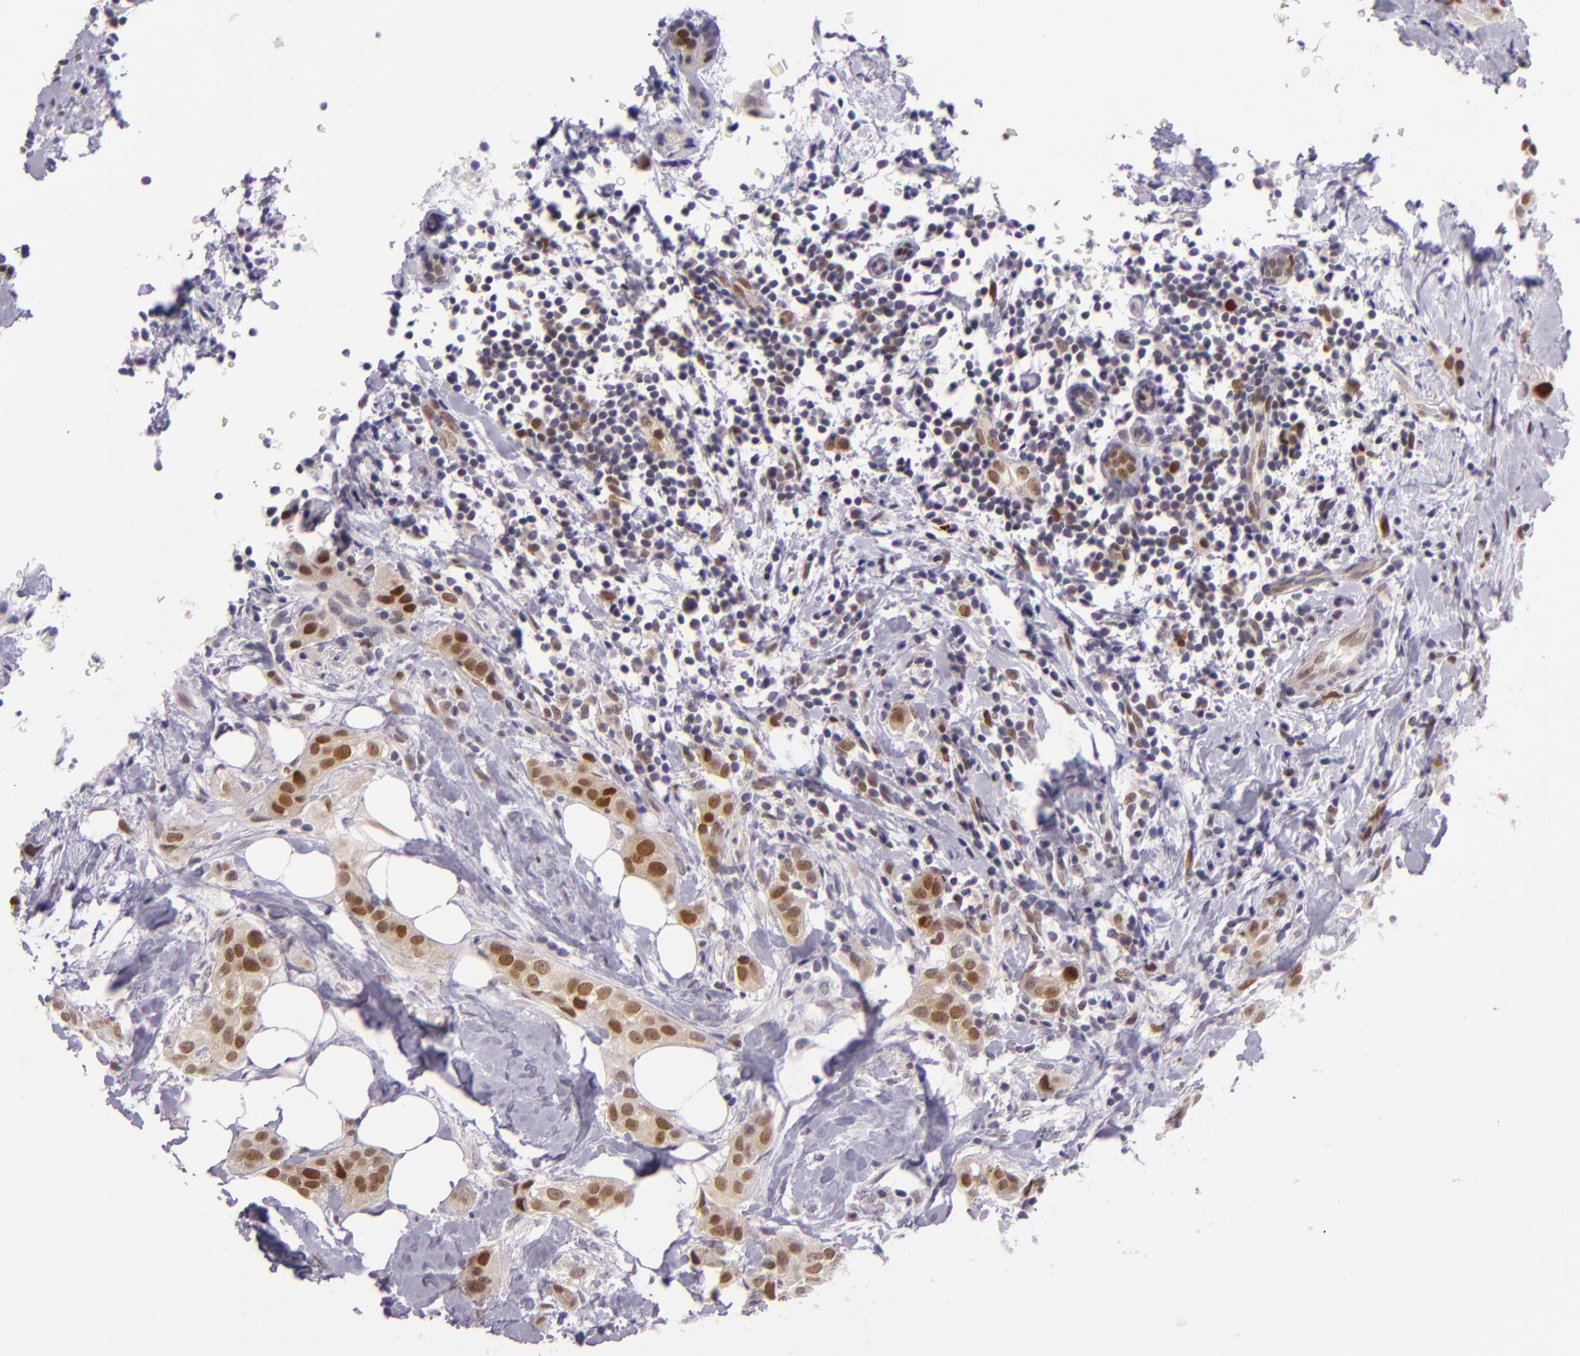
{"staining": {"intensity": "moderate", "quantity": "25%-75%", "location": "cytoplasmic/membranous,nuclear"}, "tissue": "breast cancer", "cell_type": "Tumor cells", "image_type": "cancer", "snomed": [{"axis": "morphology", "description": "Duct carcinoma"}, {"axis": "topography", "description": "Breast"}], "caption": "Brown immunohistochemical staining in invasive ductal carcinoma (breast) displays moderate cytoplasmic/membranous and nuclear positivity in about 25%-75% of tumor cells. (DAB = brown stain, brightfield microscopy at high magnification).", "gene": "CSE1L", "patient": {"sex": "female", "age": 45}}